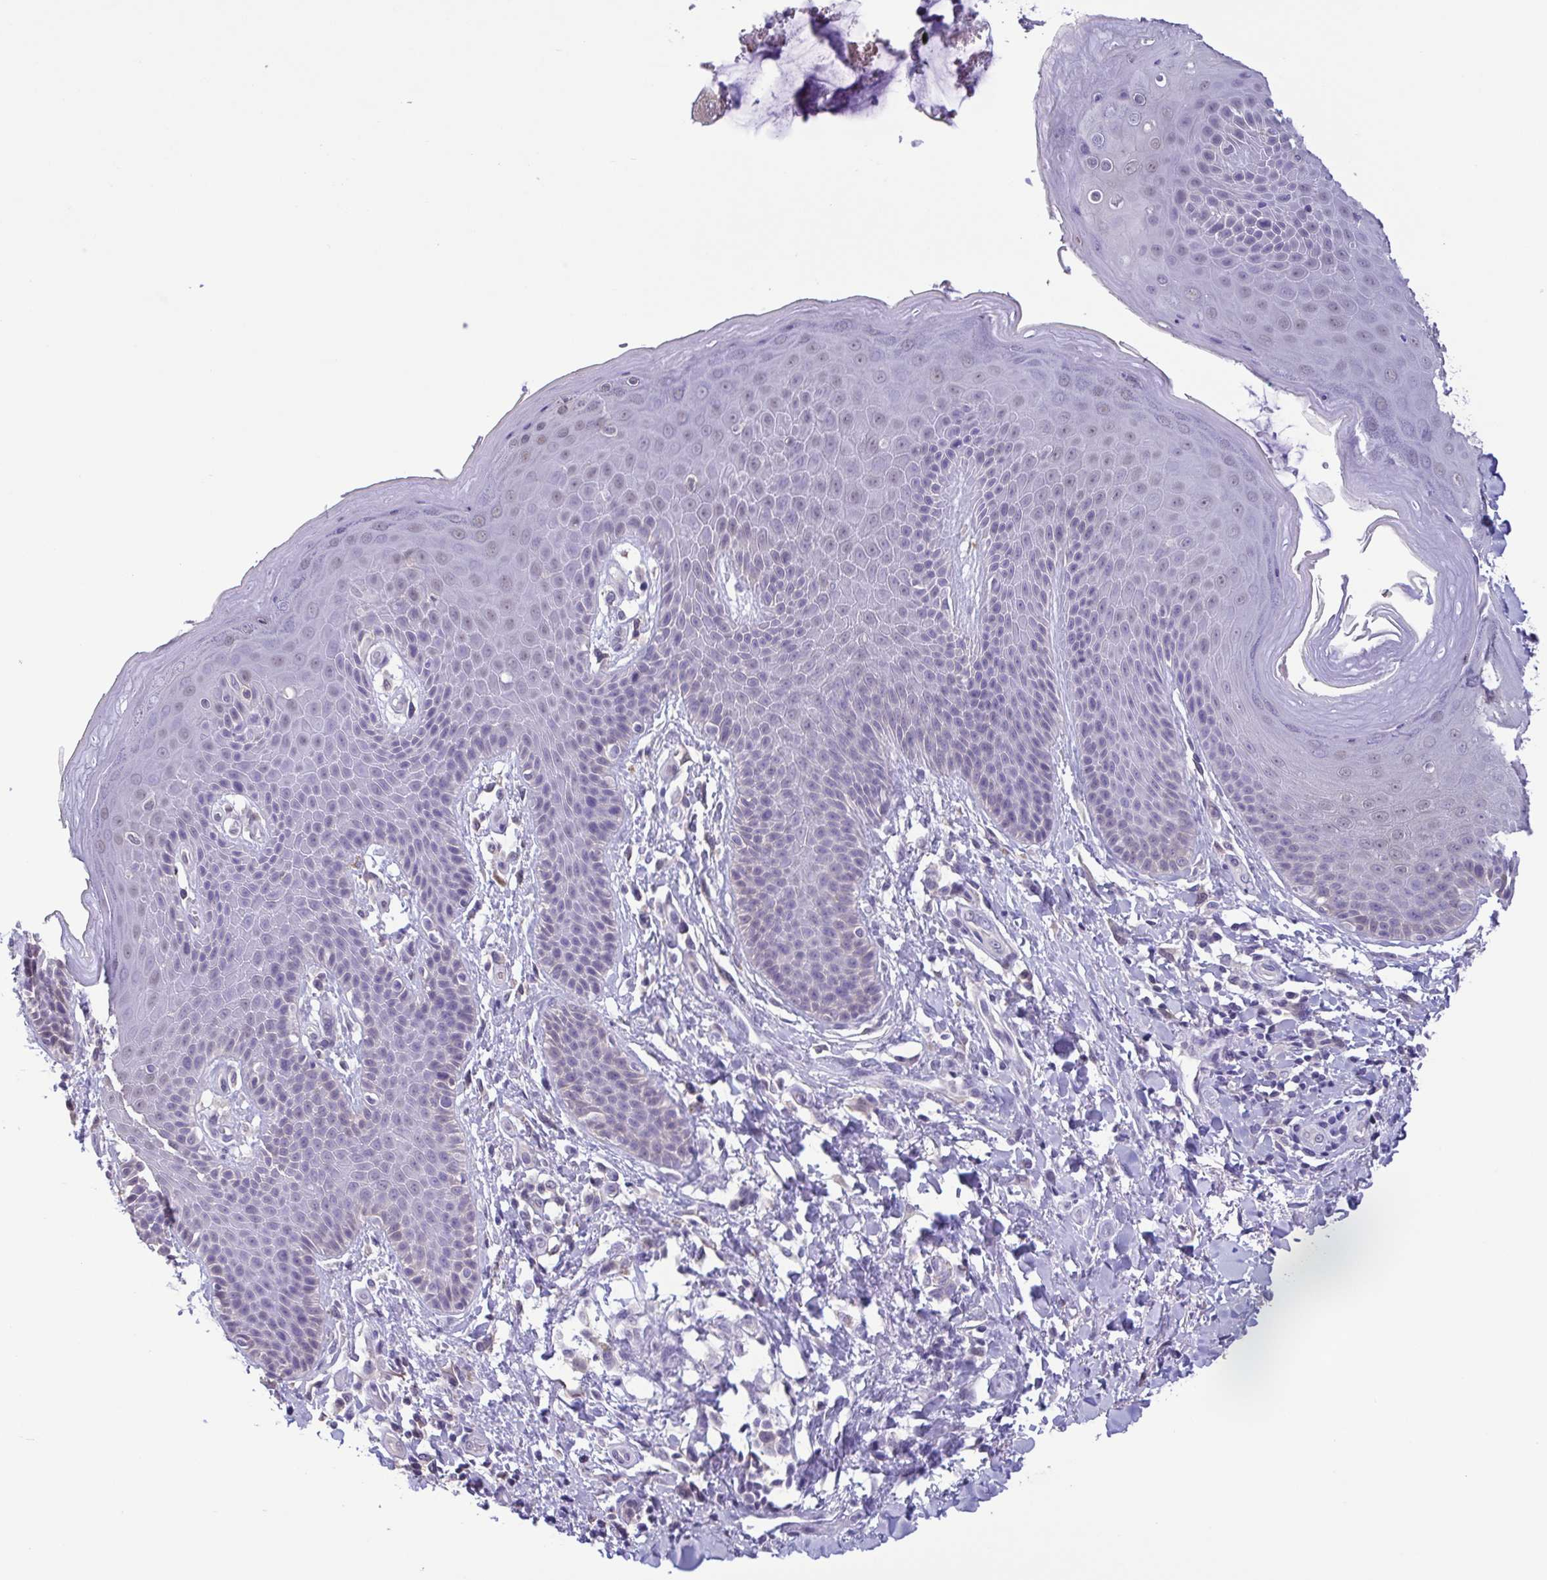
{"staining": {"intensity": "negative", "quantity": "none", "location": "none"}, "tissue": "skin", "cell_type": "Epidermal cells", "image_type": "normal", "snomed": [{"axis": "morphology", "description": "Normal tissue, NOS"}, {"axis": "topography", "description": "Anal"}, {"axis": "topography", "description": "Peripheral nerve tissue"}], "caption": "This is a photomicrograph of IHC staining of benign skin, which shows no staining in epidermal cells.", "gene": "LDHC", "patient": {"sex": "male", "age": 51}}